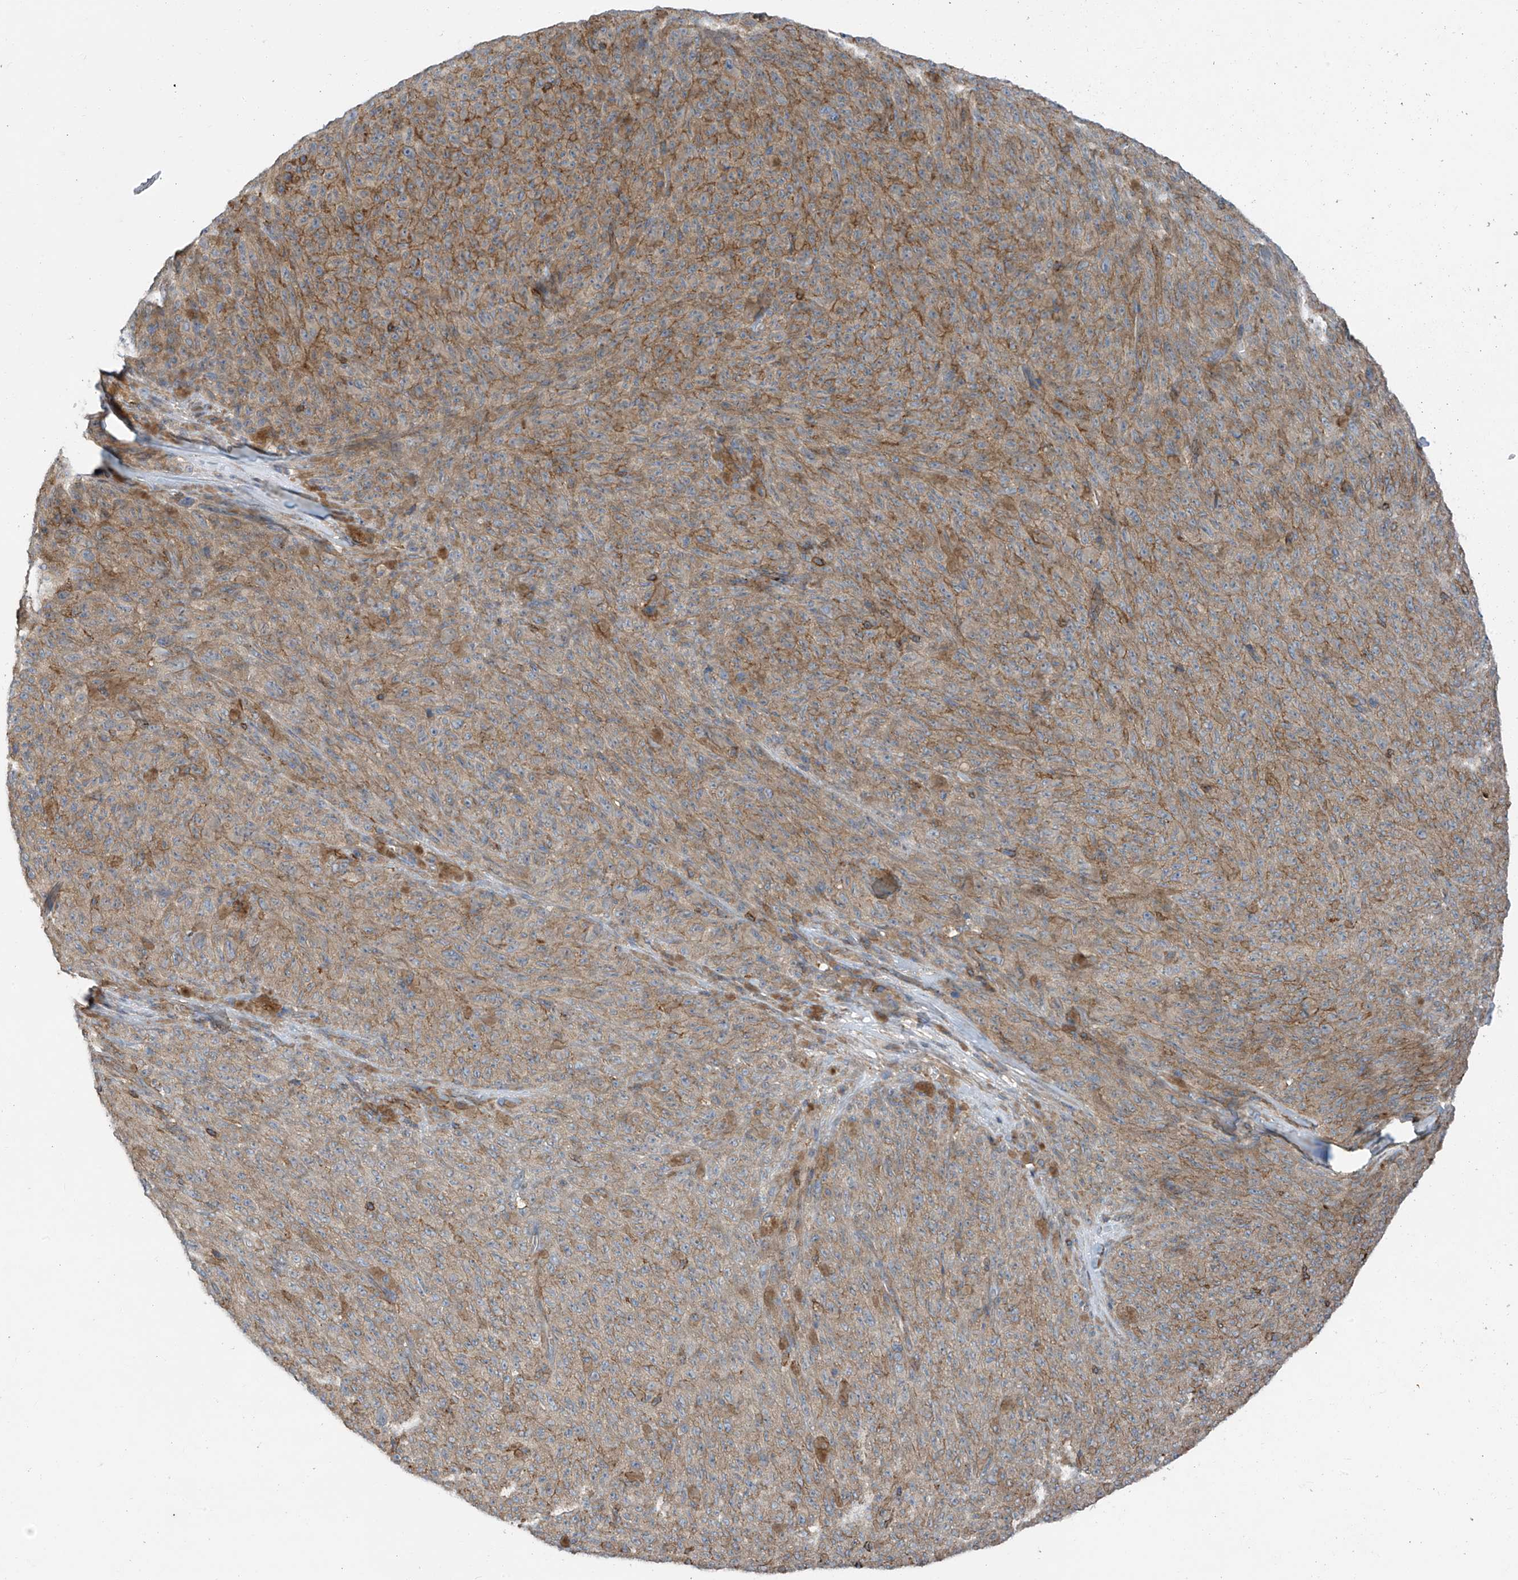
{"staining": {"intensity": "moderate", "quantity": ">75%", "location": "cytoplasmic/membranous"}, "tissue": "melanoma", "cell_type": "Tumor cells", "image_type": "cancer", "snomed": [{"axis": "morphology", "description": "Malignant melanoma, NOS"}, {"axis": "topography", "description": "Skin"}], "caption": "DAB immunohistochemical staining of human malignant melanoma reveals moderate cytoplasmic/membranous protein expression in about >75% of tumor cells. (DAB IHC with brightfield microscopy, high magnification).", "gene": "SLC1A5", "patient": {"sex": "female", "age": 82}}